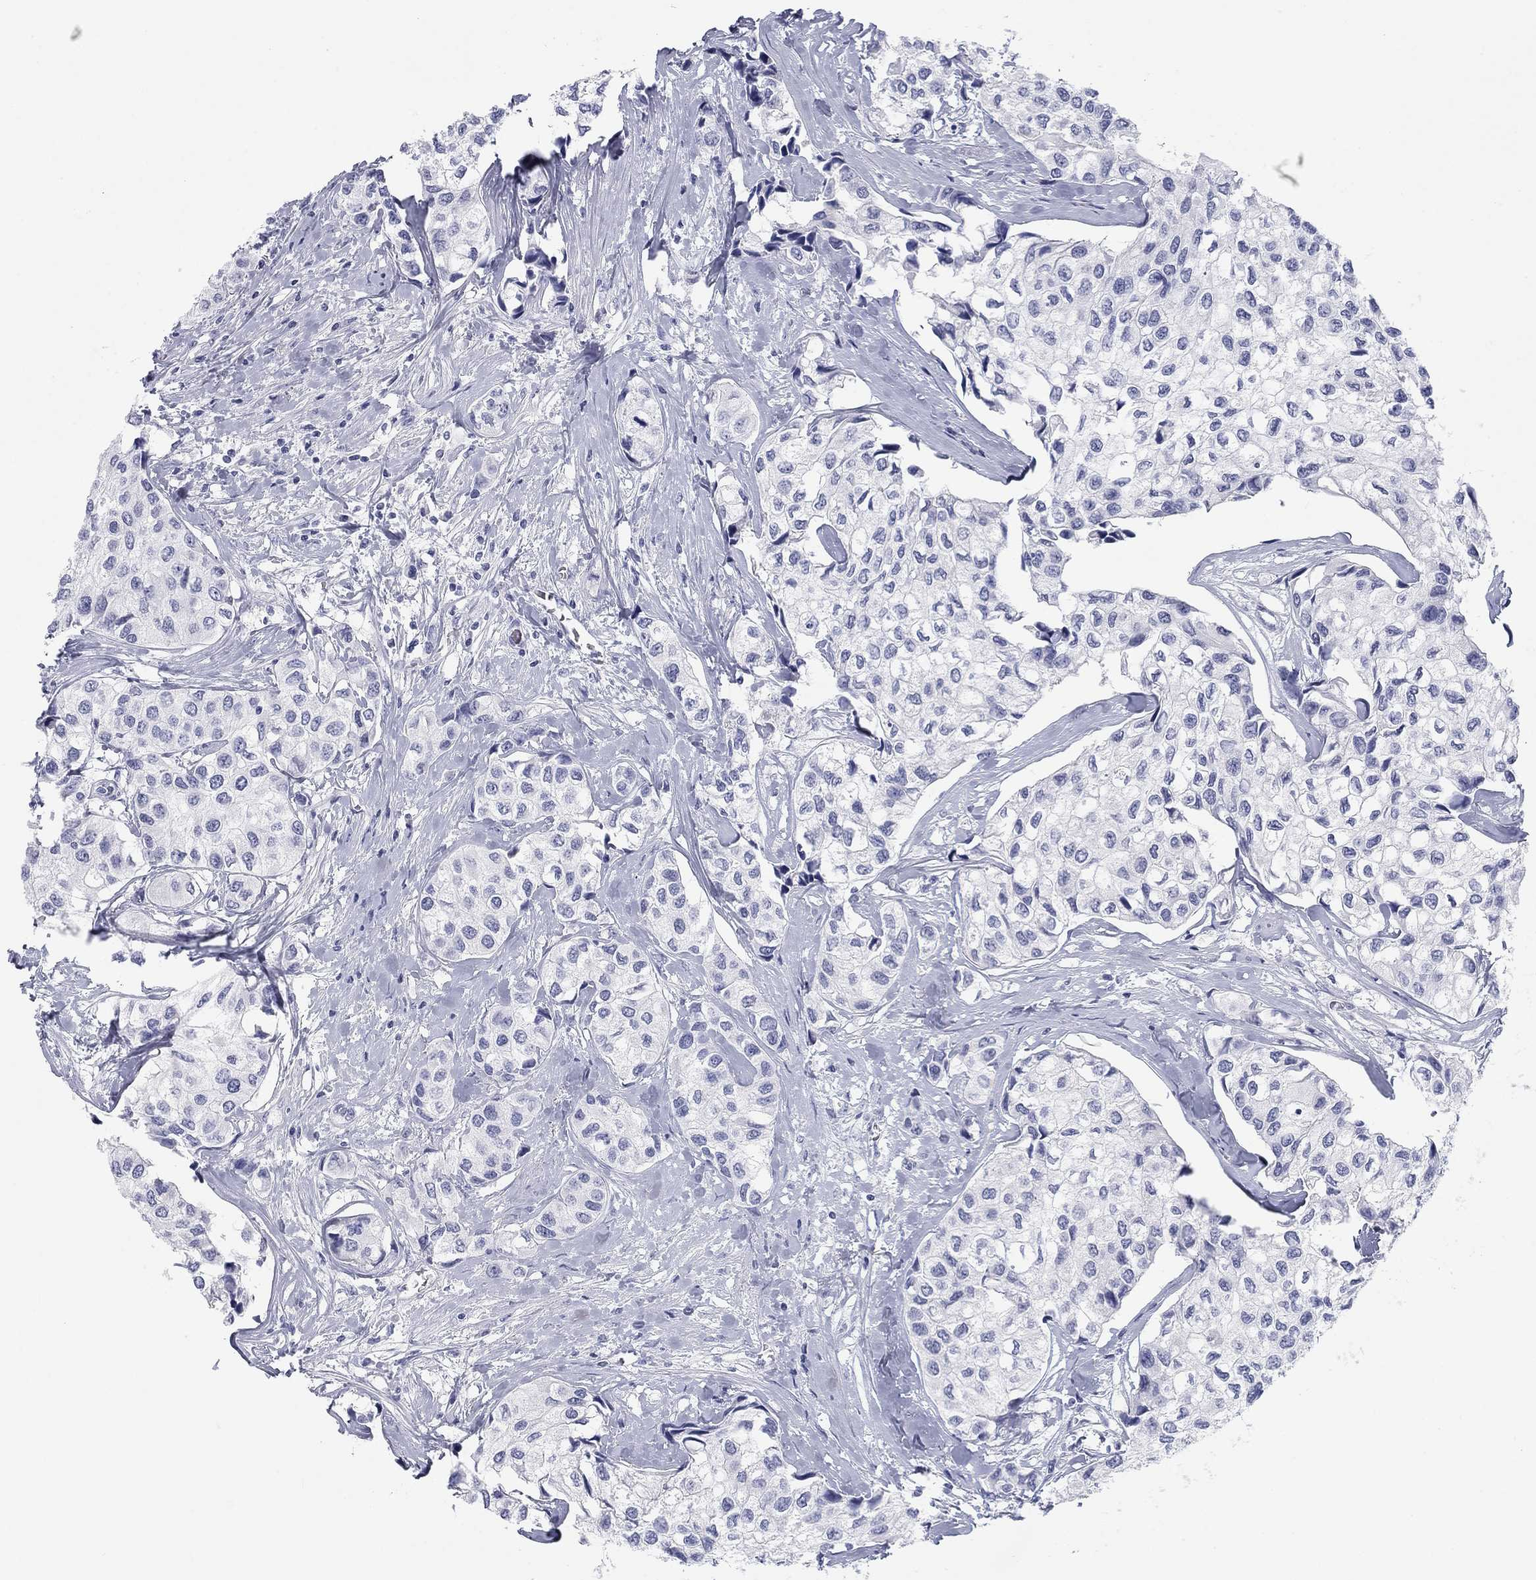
{"staining": {"intensity": "negative", "quantity": "none", "location": "none"}, "tissue": "urothelial cancer", "cell_type": "Tumor cells", "image_type": "cancer", "snomed": [{"axis": "morphology", "description": "Urothelial carcinoma, High grade"}, {"axis": "topography", "description": "Urinary bladder"}], "caption": "Tumor cells are negative for protein expression in human urothelial cancer.", "gene": "CALB1", "patient": {"sex": "male", "age": 73}}